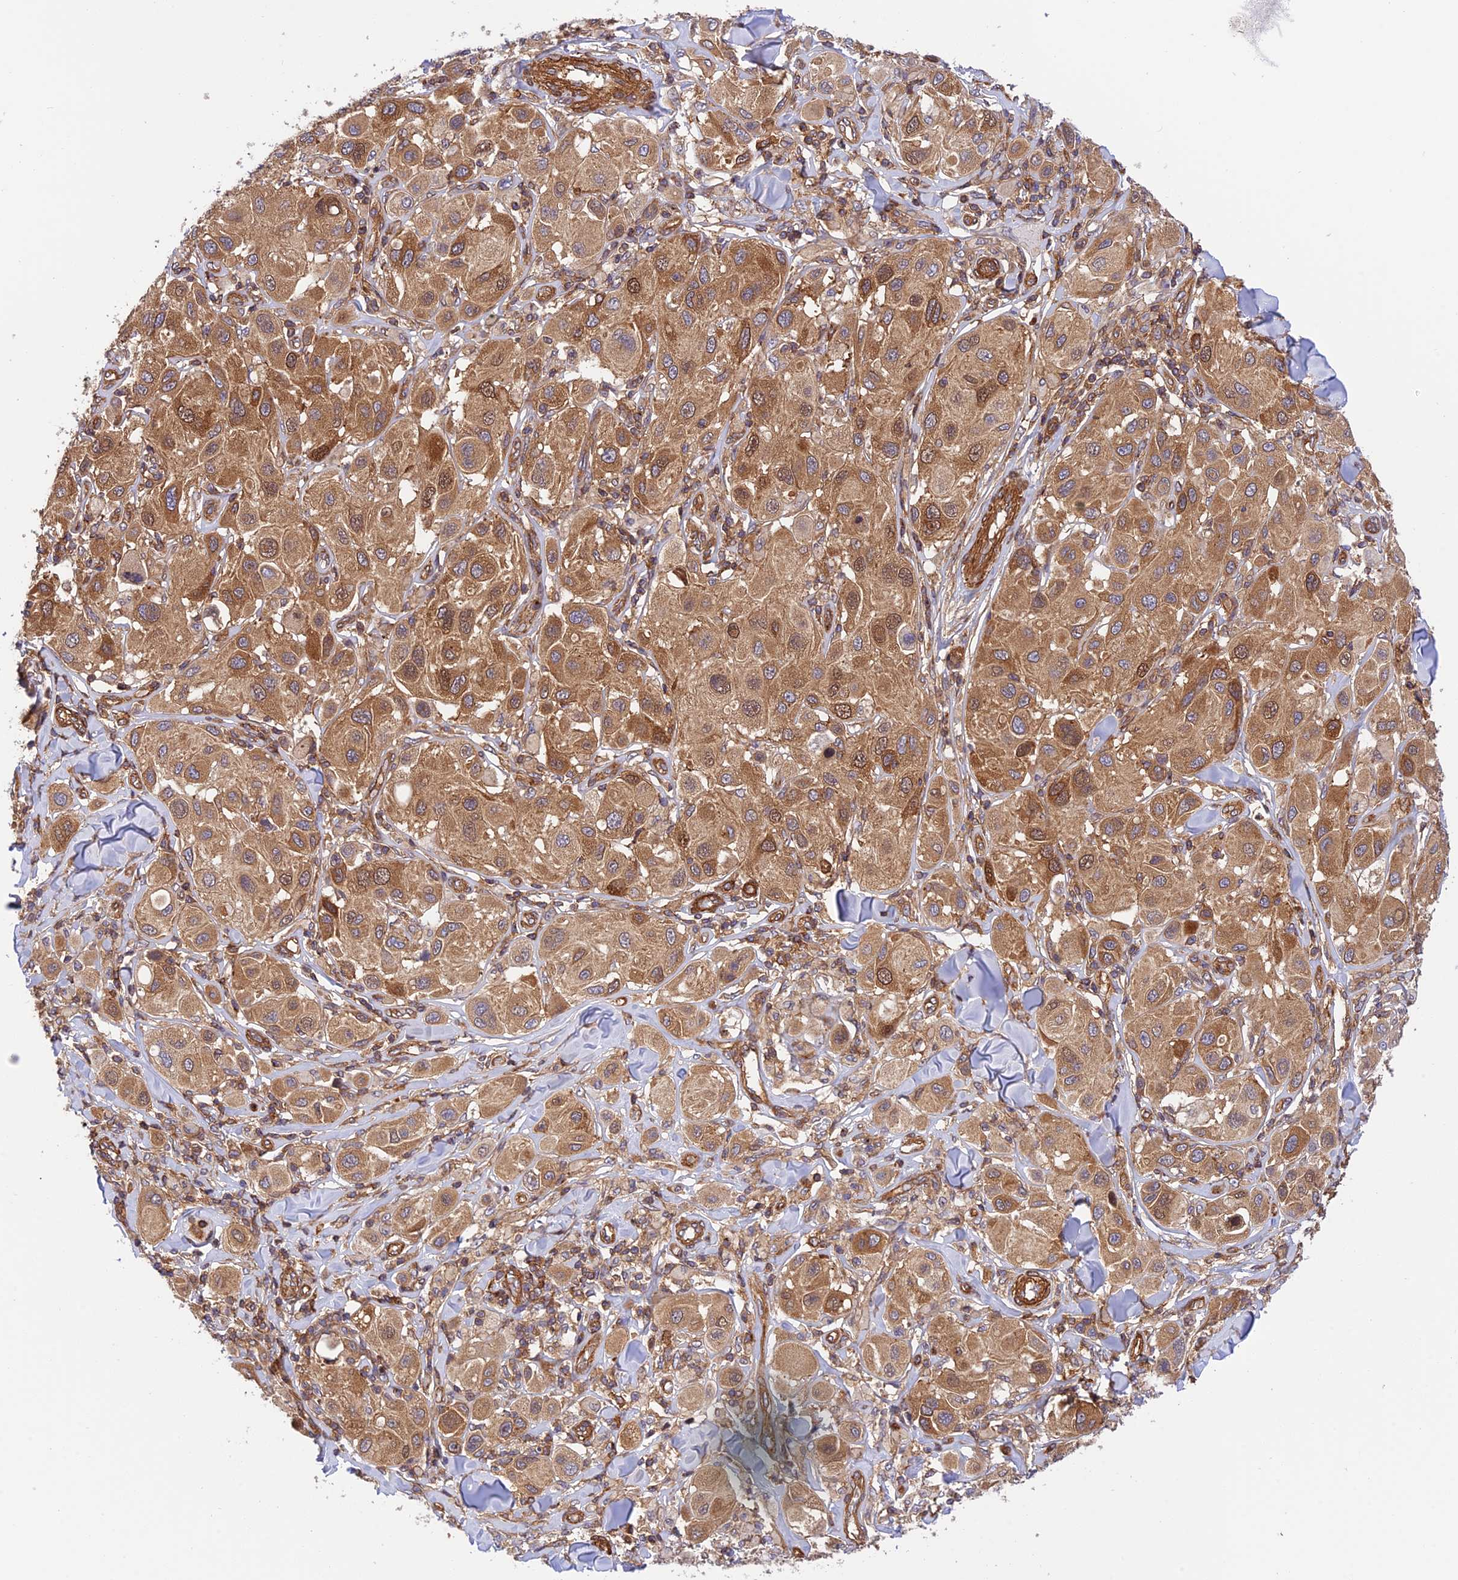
{"staining": {"intensity": "moderate", "quantity": ">75%", "location": "cytoplasmic/membranous,nuclear"}, "tissue": "melanoma", "cell_type": "Tumor cells", "image_type": "cancer", "snomed": [{"axis": "morphology", "description": "Malignant melanoma, Metastatic site"}, {"axis": "topography", "description": "Skin"}], "caption": "A high-resolution histopathology image shows immunohistochemistry (IHC) staining of malignant melanoma (metastatic site), which displays moderate cytoplasmic/membranous and nuclear positivity in approximately >75% of tumor cells.", "gene": "EVI5L", "patient": {"sex": "male", "age": 41}}